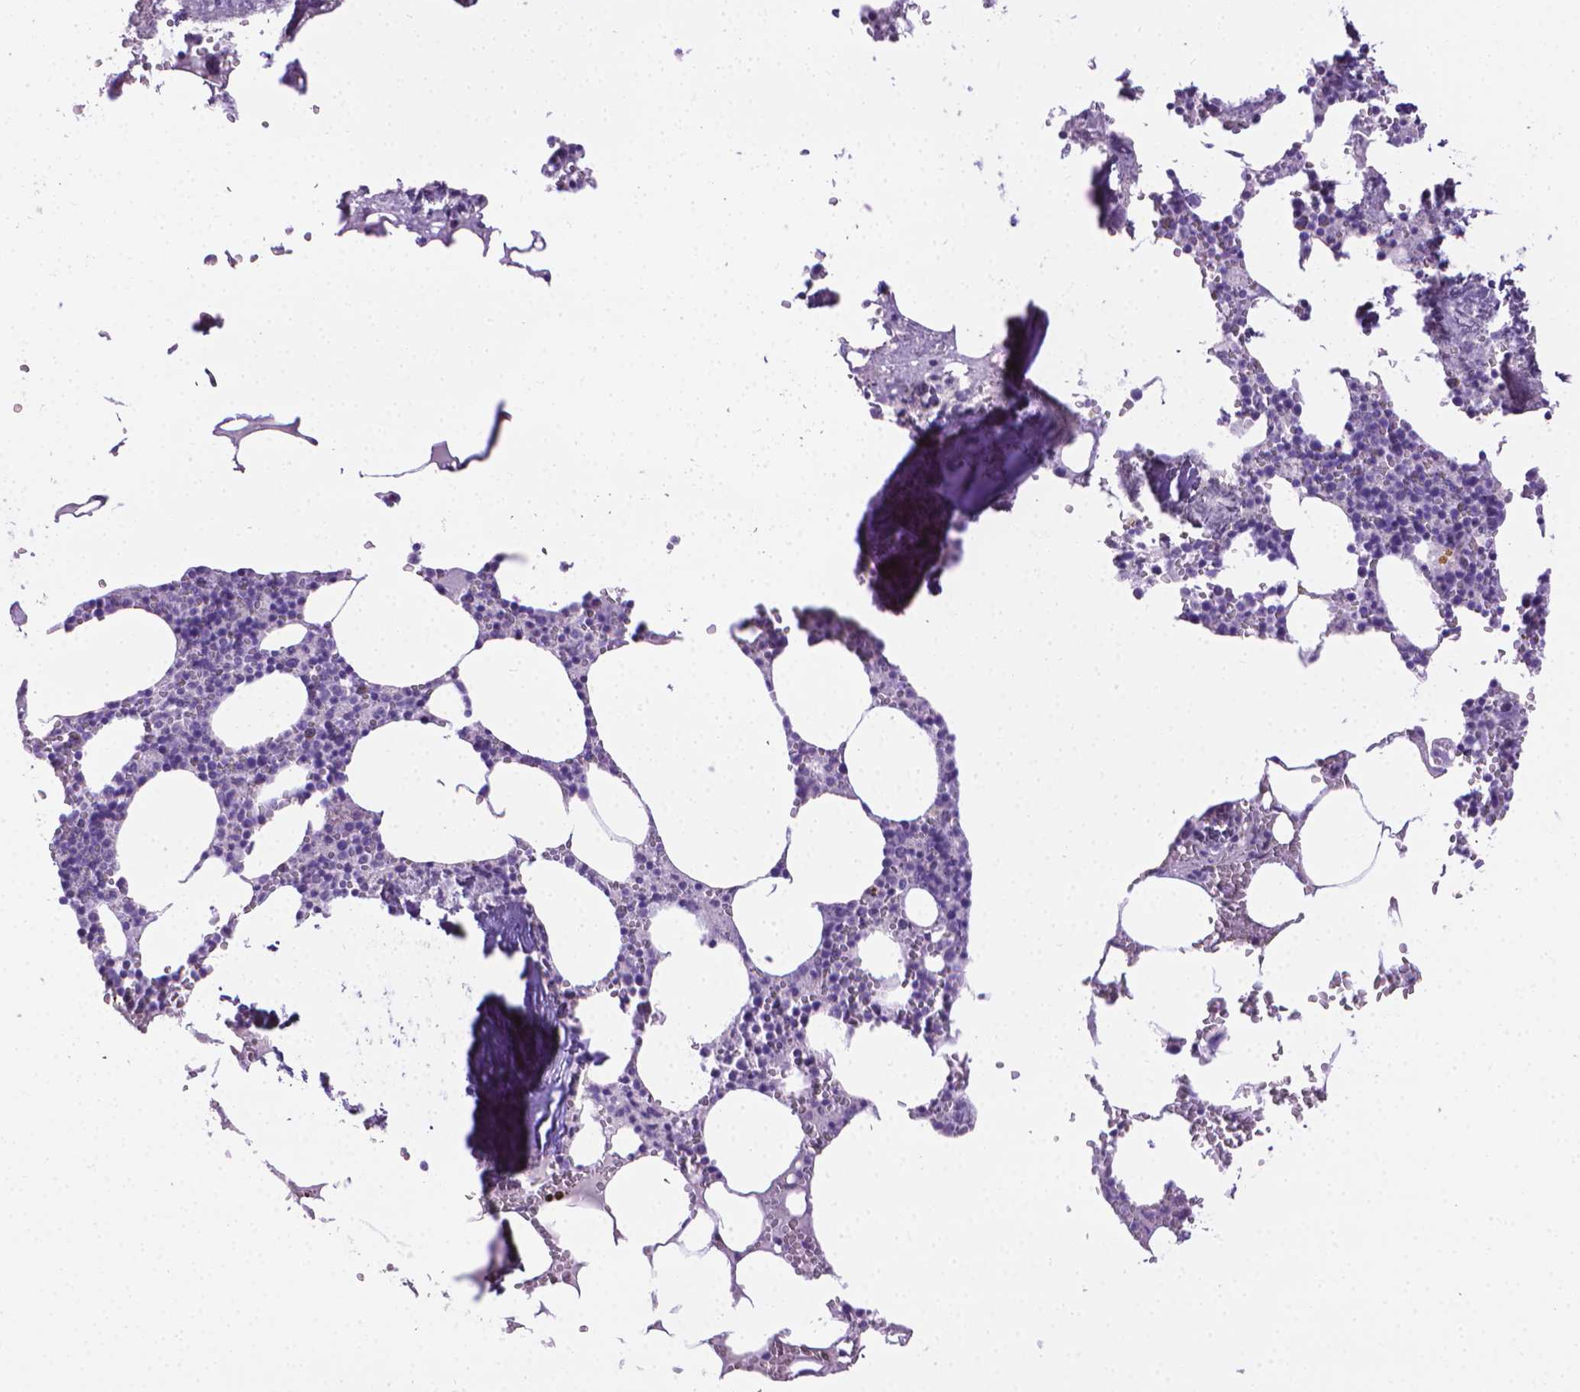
{"staining": {"intensity": "negative", "quantity": "none", "location": "none"}, "tissue": "bone marrow", "cell_type": "Hematopoietic cells", "image_type": "normal", "snomed": [{"axis": "morphology", "description": "Normal tissue, NOS"}, {"axis": "topography", "description": "Bone marrow"}], "caption": "Protein analysis of normal bone marrow exhibits no significant staining in hematopoietic cells.", "gene": "PNMA2", "patient": {"sex": "male", "age": 54}}